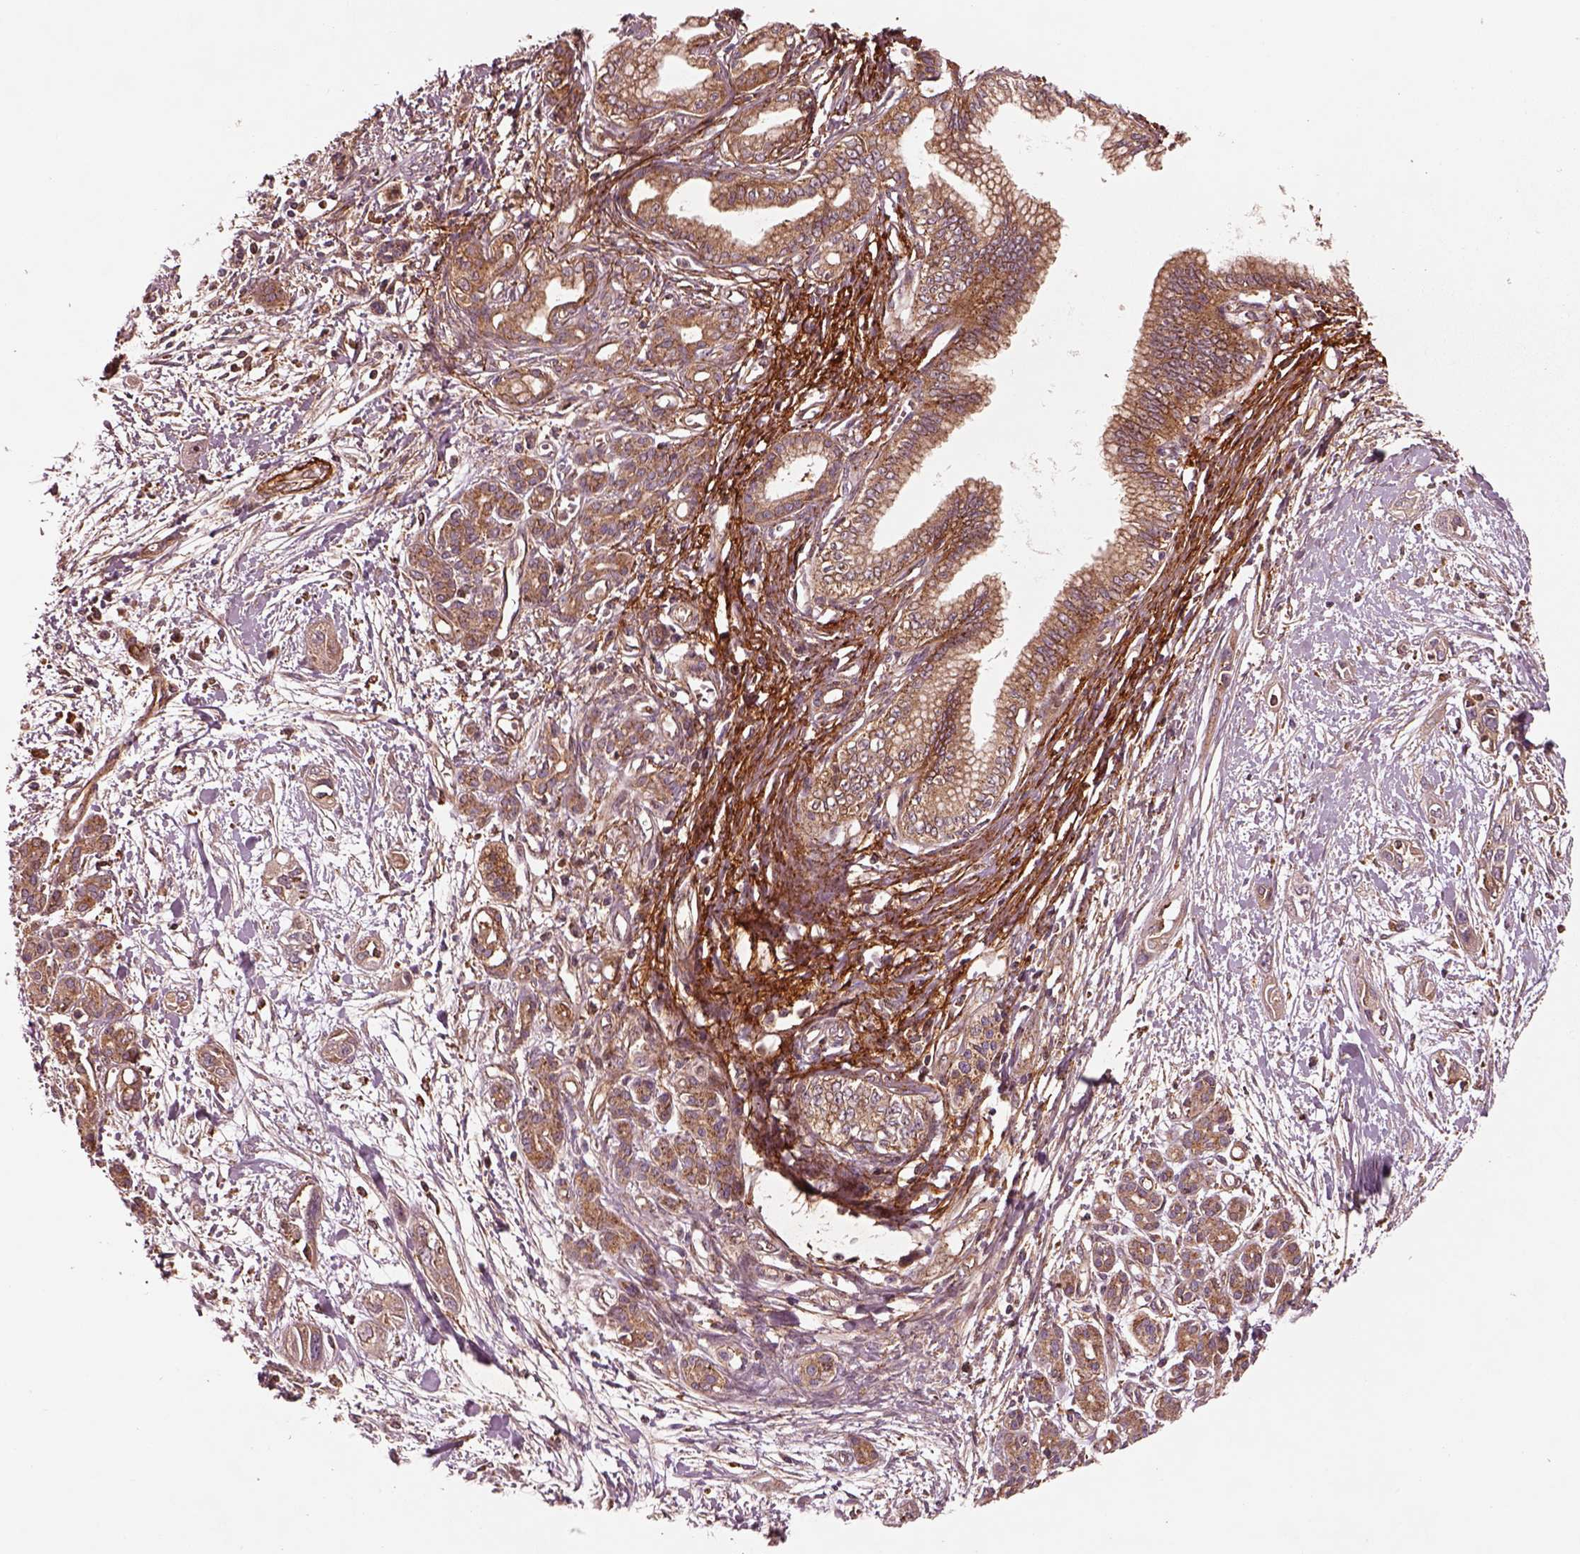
{"staining": {"intensity": "moderate", "quantity": "25%-75%", "location": "cytoplasmic/membranous"}, "tissue": "pancreatic cancer", "cell_type": "Tumor cells", "image_type": "cancer", "snomed": [{"axis": "morphology", "description": "Adenocarcinoma, NOS"}, {"axis": "topography", "description": "Pancreas"}], "caption": "Moderate cytoplasmic/membranous staining for a protein is present in approximately 25%-75% of tumor cells of pancreatic cancer using immunohistochemistry.", "gene": "WASHC2A", "patient": {"sex": "female", "age": 55}}